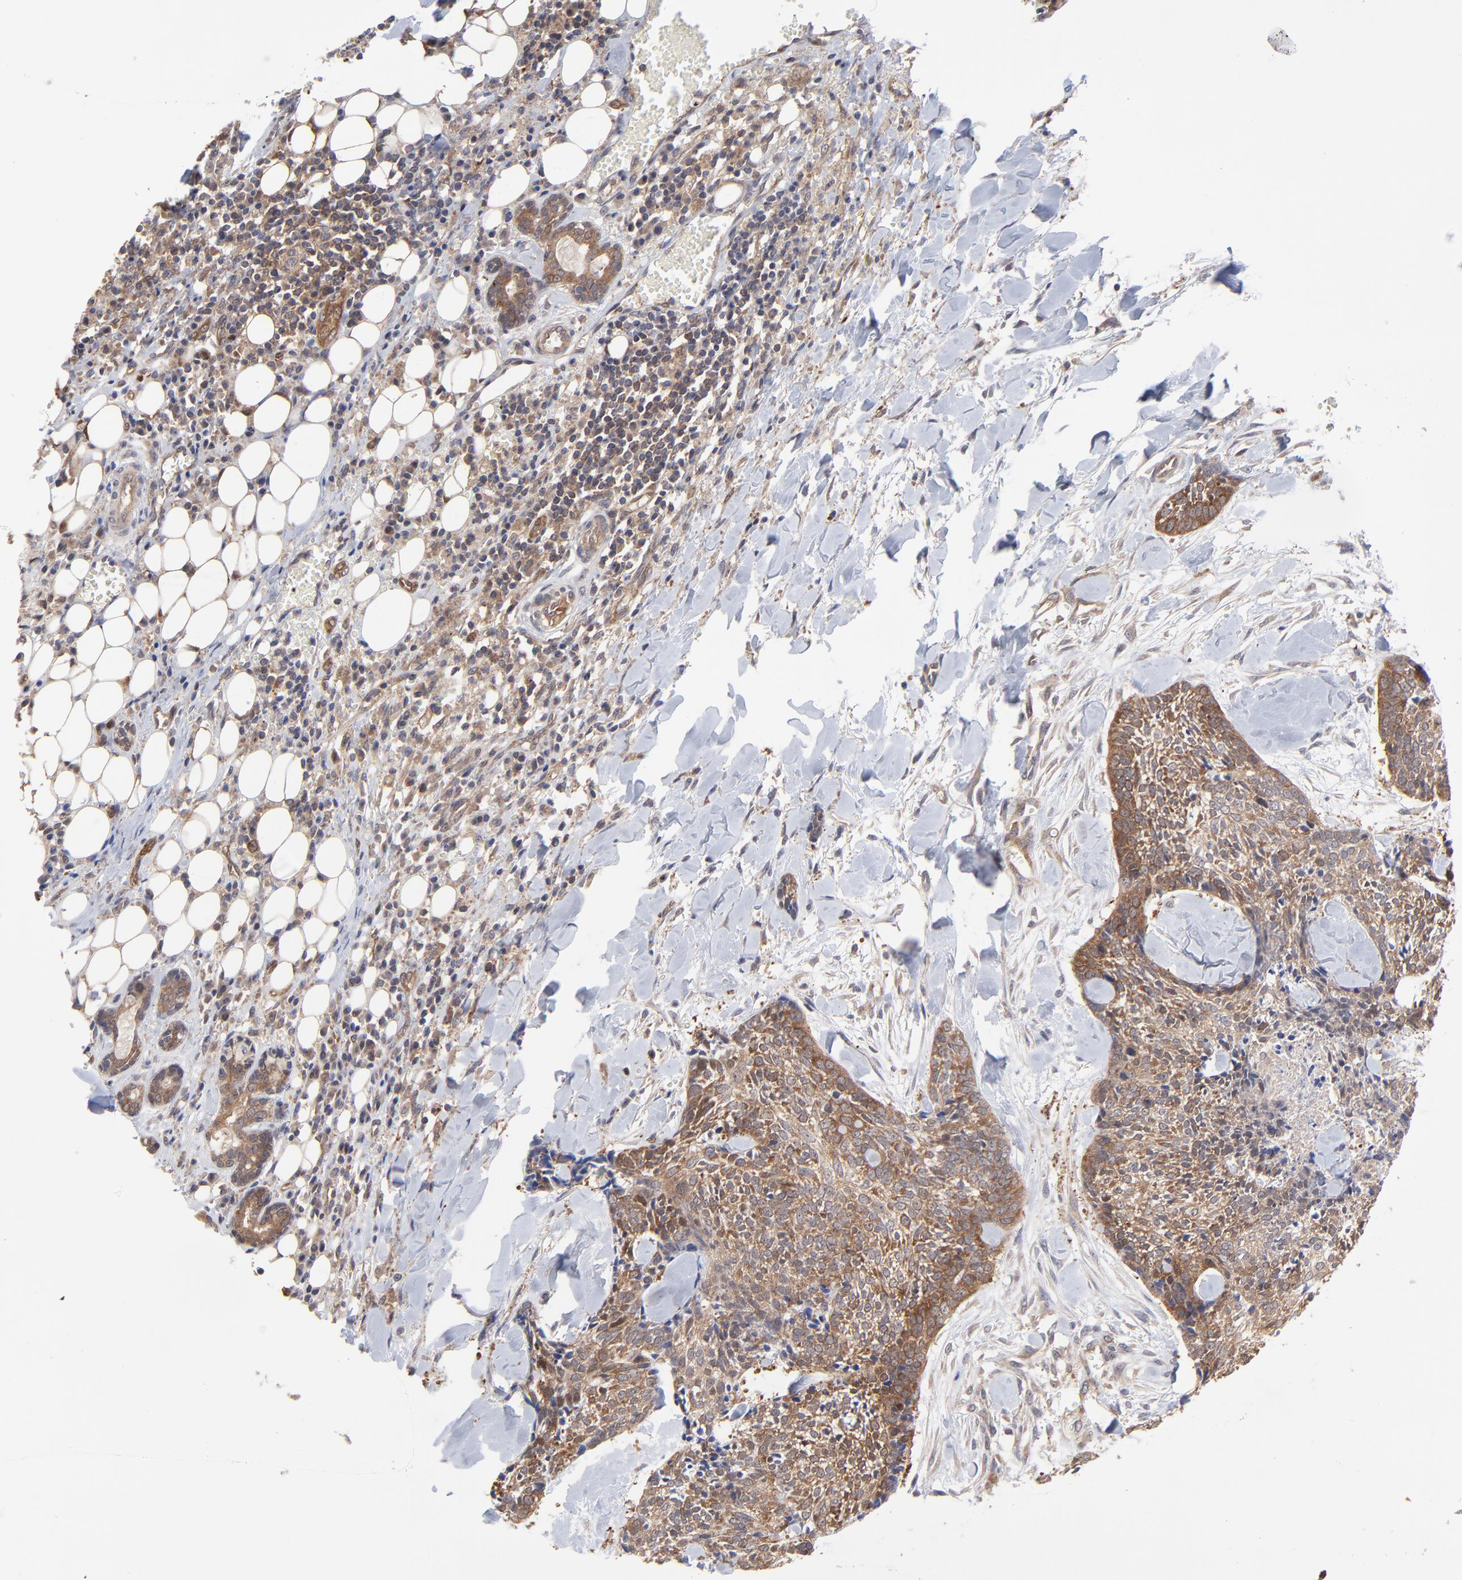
{"staining": {"intensity": "moderate", "quantity": ">75%", "location": "cytoplasmic/membranous"}, "tissue": "head and neck cancer", "cell_type": "Tumor cells", "image_type": "cancer", "snomed": [{"axis": "morphology", "description": "Squamous cell carcinoma, NOS"}, {"axis": "topography", "description": "Salivary gland"}, {"axis": "topography", "description": "Head-Neck"}], "caption": "Brown immunohistochemical staining in head and neck cancer demonstrates moderate cytoplasmic/membranous positivity in approximately >75% of tumor cells.", "gene": "GART", "patient": {"sex": "male", "age": 70}}